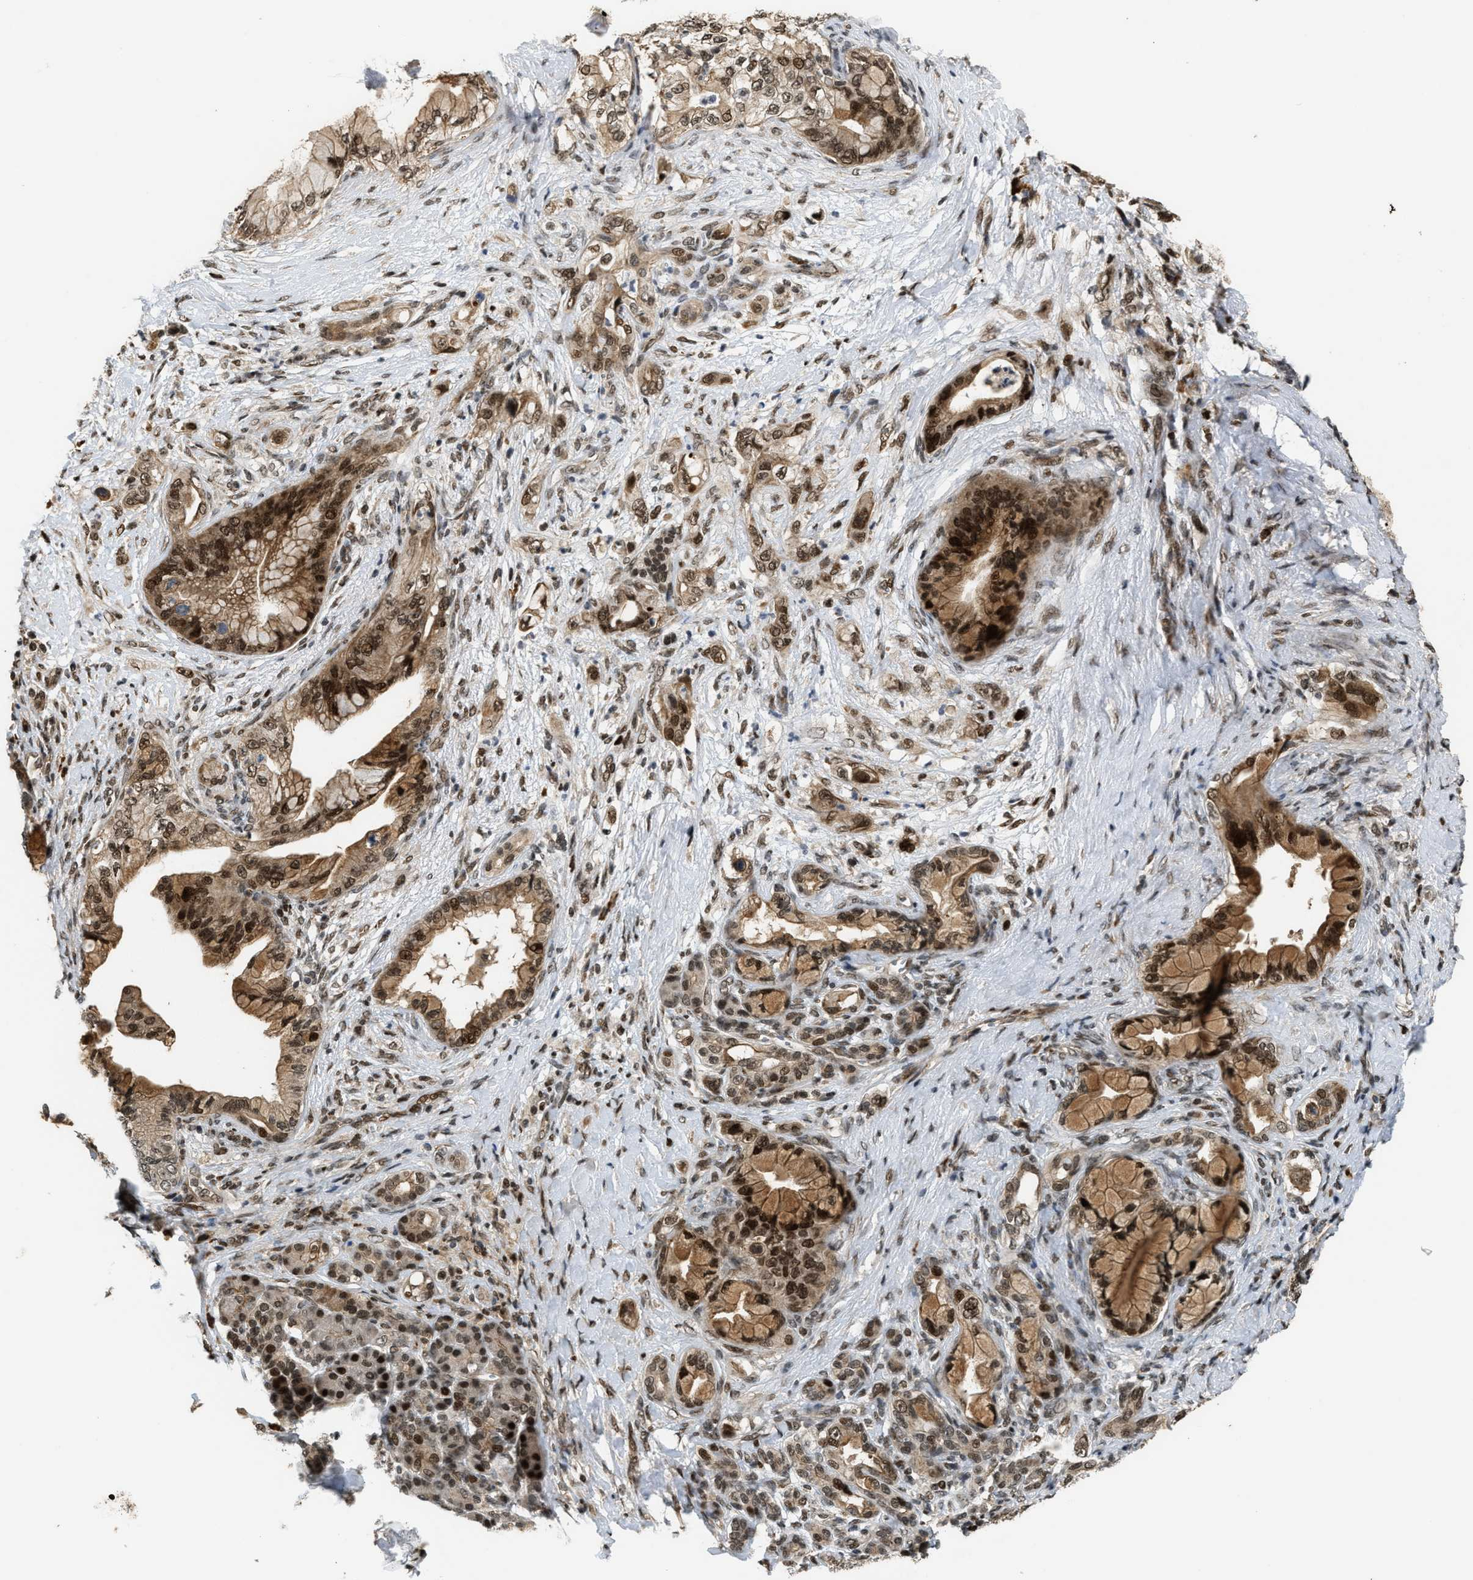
{"staining": {"intensity": "strong", "quantity": ">75%", "location": "cytoplasmic/membranous,nuclear"}, "tissue": "pancreatic cancer", "cell_type": "Tumor cells", "image_type": "cancer", "snomed": [{"axis": "morphology", "description": "Adenocarcinoma, NOS"}, {"axis": "topography", "description": "Pancreas"}], "caption": "Brown immunohistochemical staining in human pancreatic cancer shows strong cytoplasmic/membranous and nuclear expression in about >75% of tumor cells.", "gene": "SERTAD2", "patient": {"sex": "male", "age": 59}}